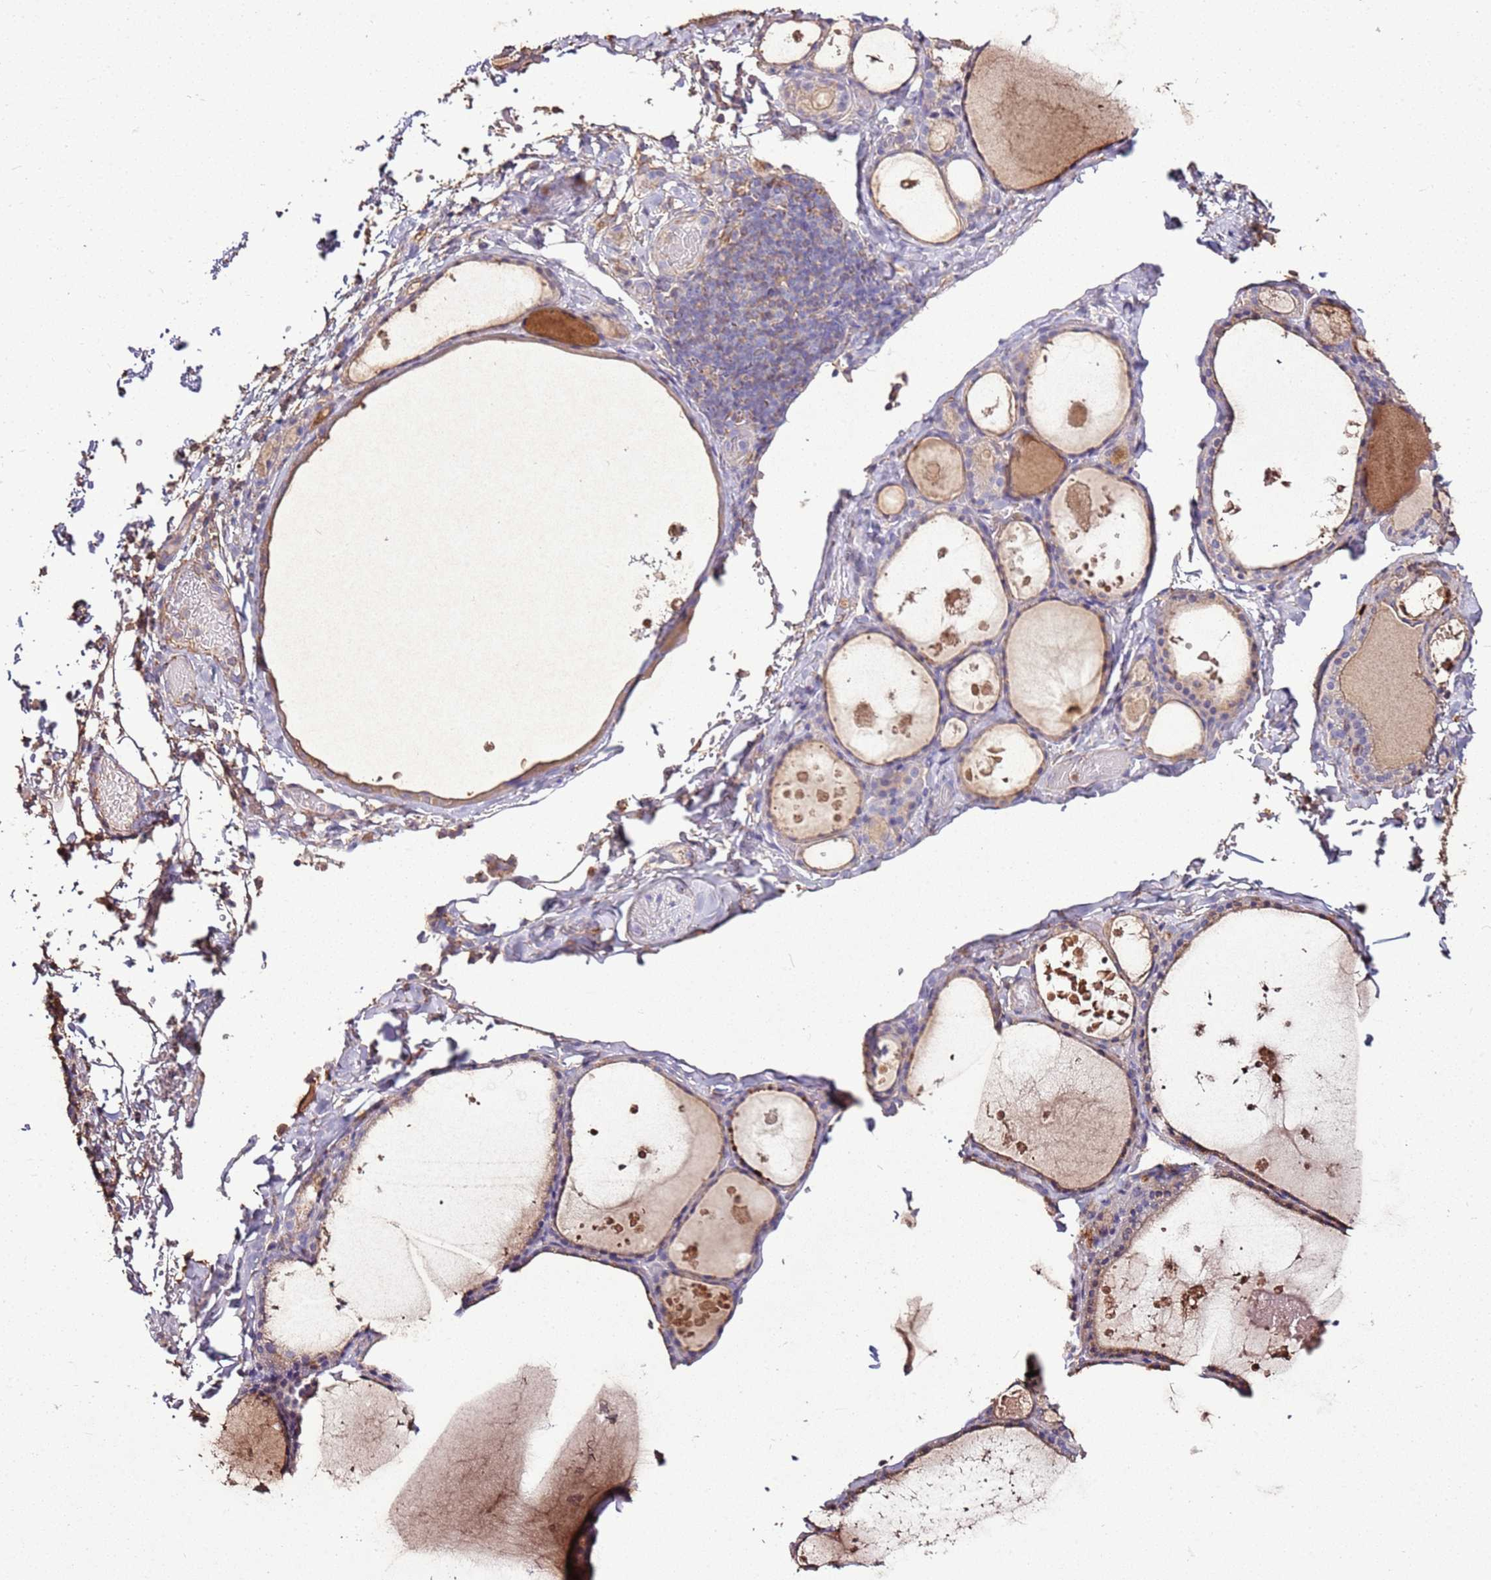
{"staining": {"intensity": "weak", "quantity": "<25%", "location": "cytoplasmic/membranous"}, "tissue": "thyroid gland", "cell_type": "Glandular cells", "image_type": "normal", "snomed": [{"axis": "morphology", "description": "Normal tissue, NOS"}, {"axis": "topography", "description": "Thyroid gland"}], "caption": "The immunohistochemistry micrograph has no significant expression in glandular cells of thyroid gland.", "gene": "ARL10", "patient": {"sex": "male", "age": 56}}